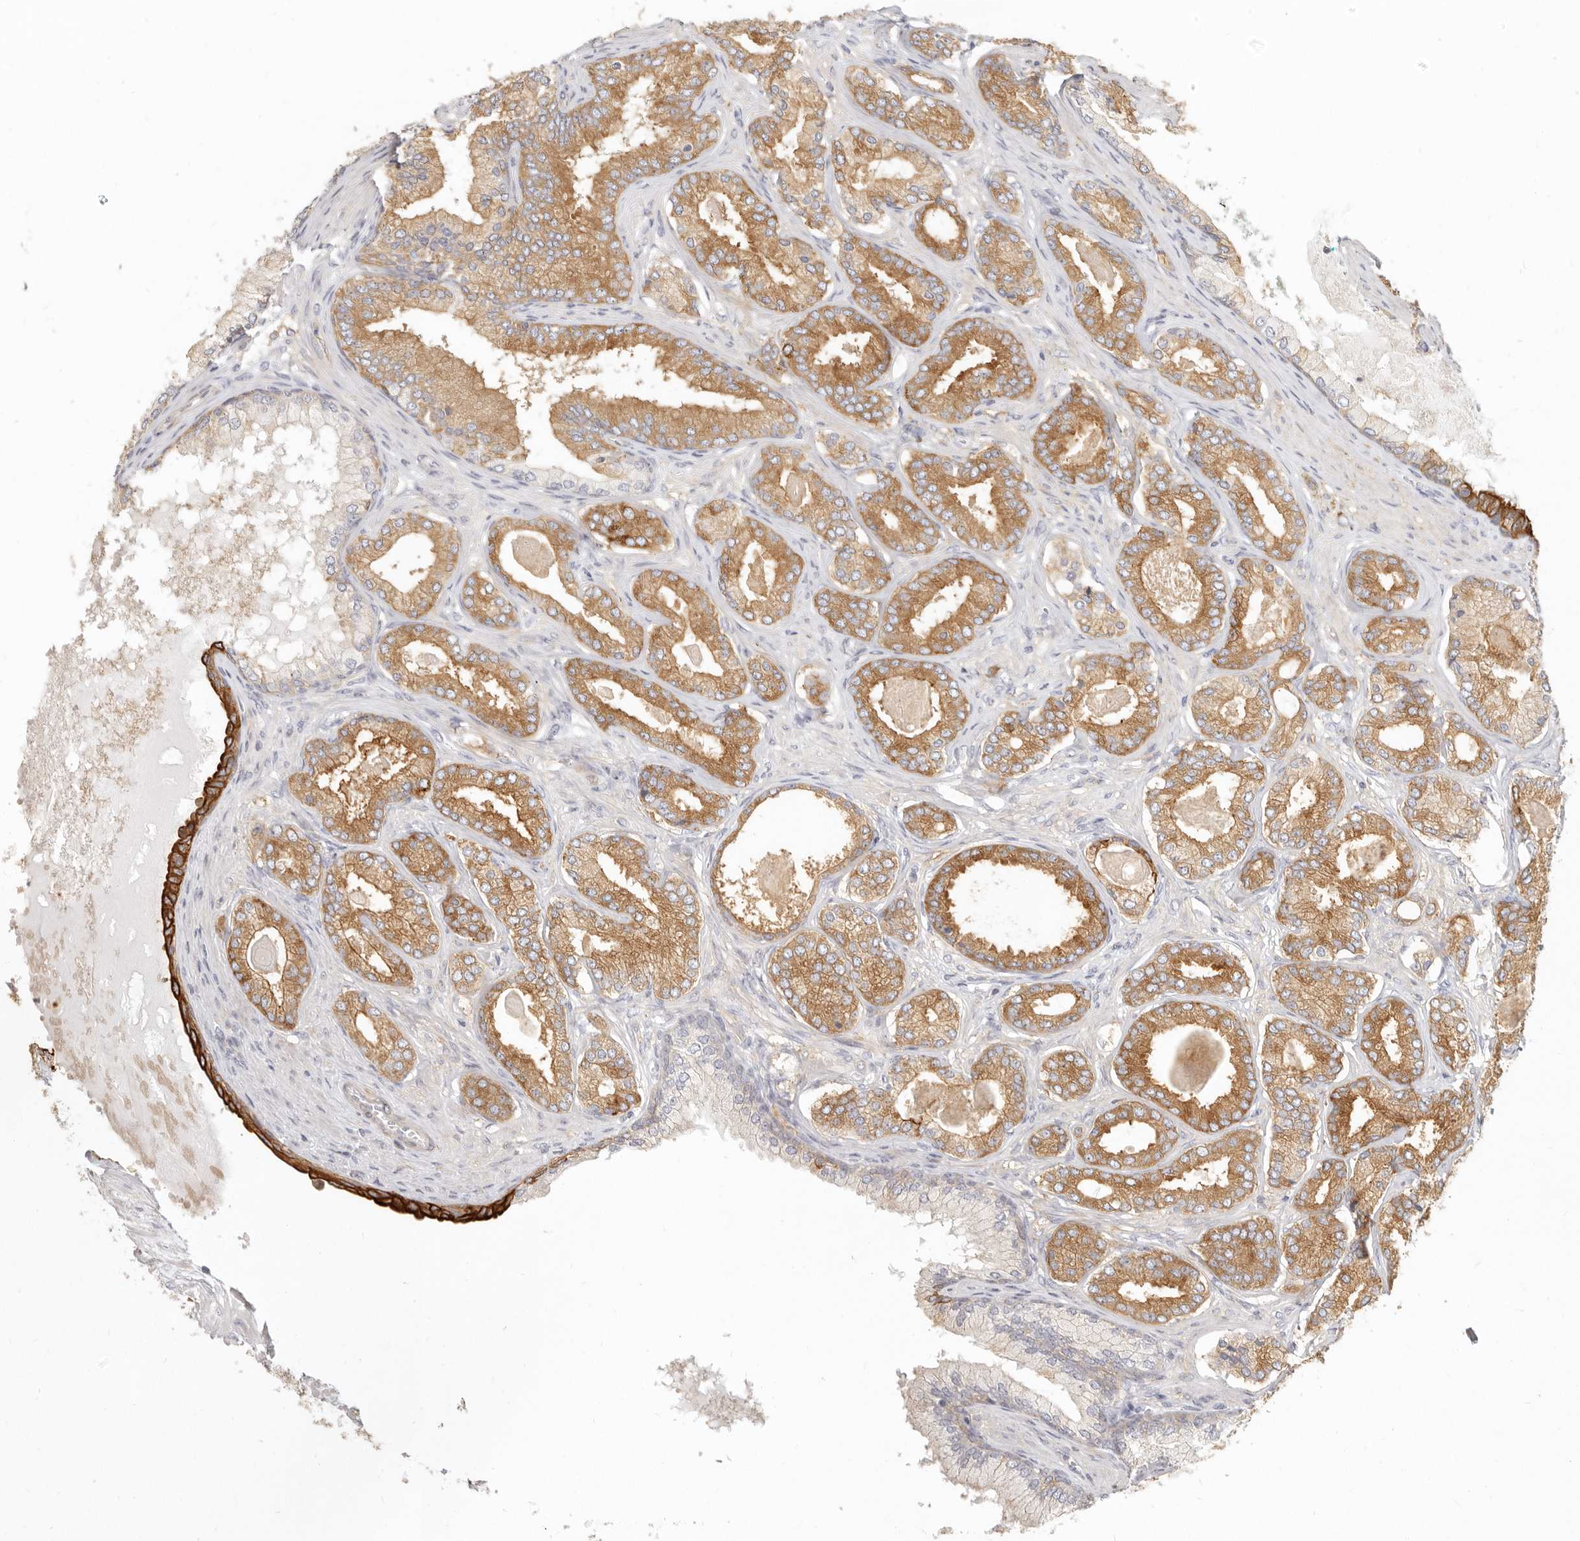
{"staining": {"intensity": "moderate", "quantity": ">75%", "location": "cytoplasmic/membranous"}, "tissue": "prostate cancer", "cell_type": "Tumor cells", "image_type": "cancer", "snomed": [{"axis": "morphology", "description": "Adenocarcinoma, Low grade"}, {"axis": "topography", "description": "Prostate"}], "caption": "A medium amount of moderate cytoplasmic/membranous expression is seen in about >75% of tumor cells in prostate cancer (low-grade adenocarcinoma) tissue. Nuclei are stained in blue.", "gene": "NIBAN1", "patient": {"sex": "male", "age": 70}}